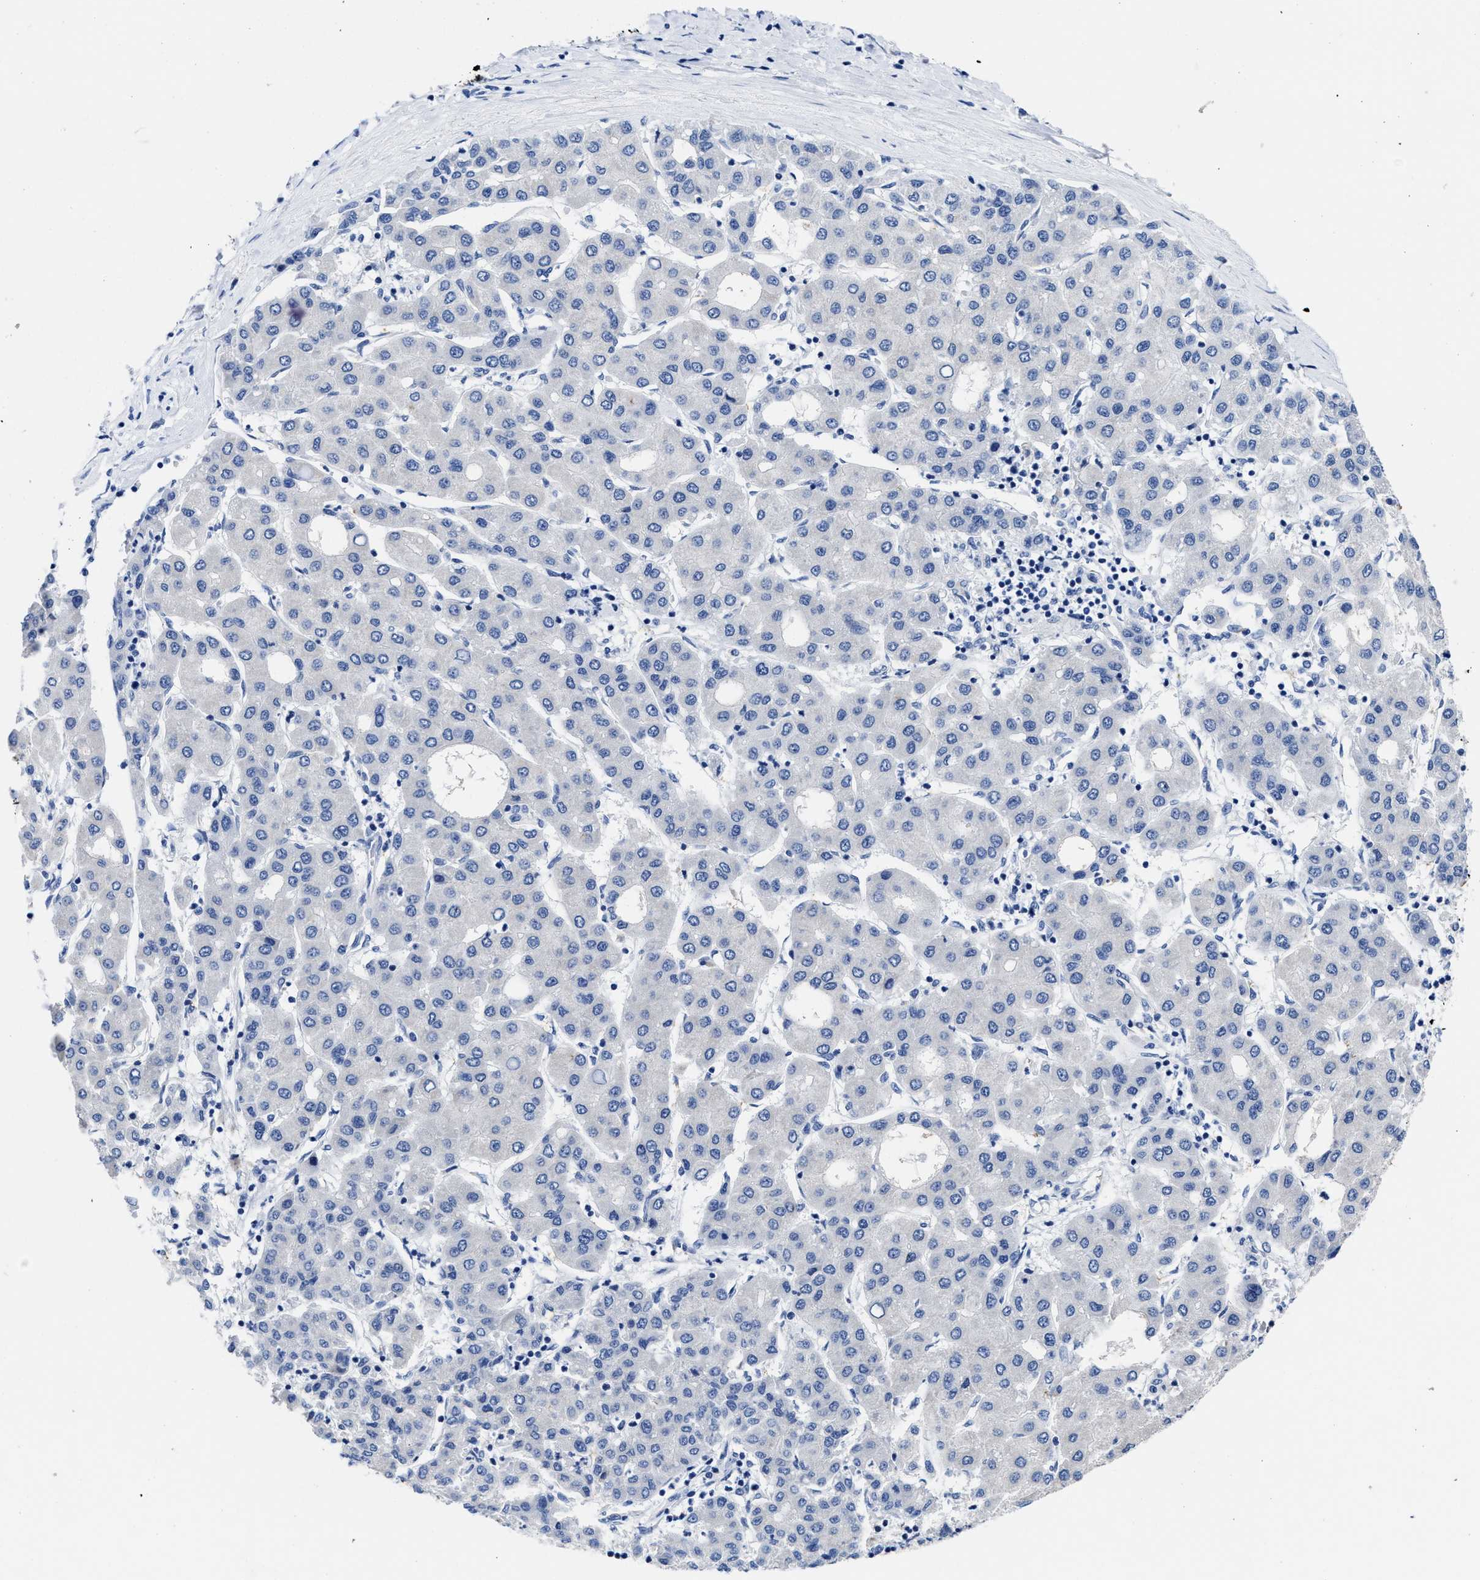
{"staining": {"intensity": "negative", "quantity": "none", "location": "none"}, "tissue": "liver cancer", "cell_type": "Tumor cells", "image_type": "cancer", "snomed": [{"axis": "morphology", "description": "Carcinoma, Hepatocellular, NOS"}, {"axis": "topography", "description": "Liver"}], "caption": "An image of liver cancer (hepatocellular carcinoma) stained for a protein shows no brown staining in tumor cells.", "gene": "HOOK1", "patient": {"sex": "male", "age": 65}}